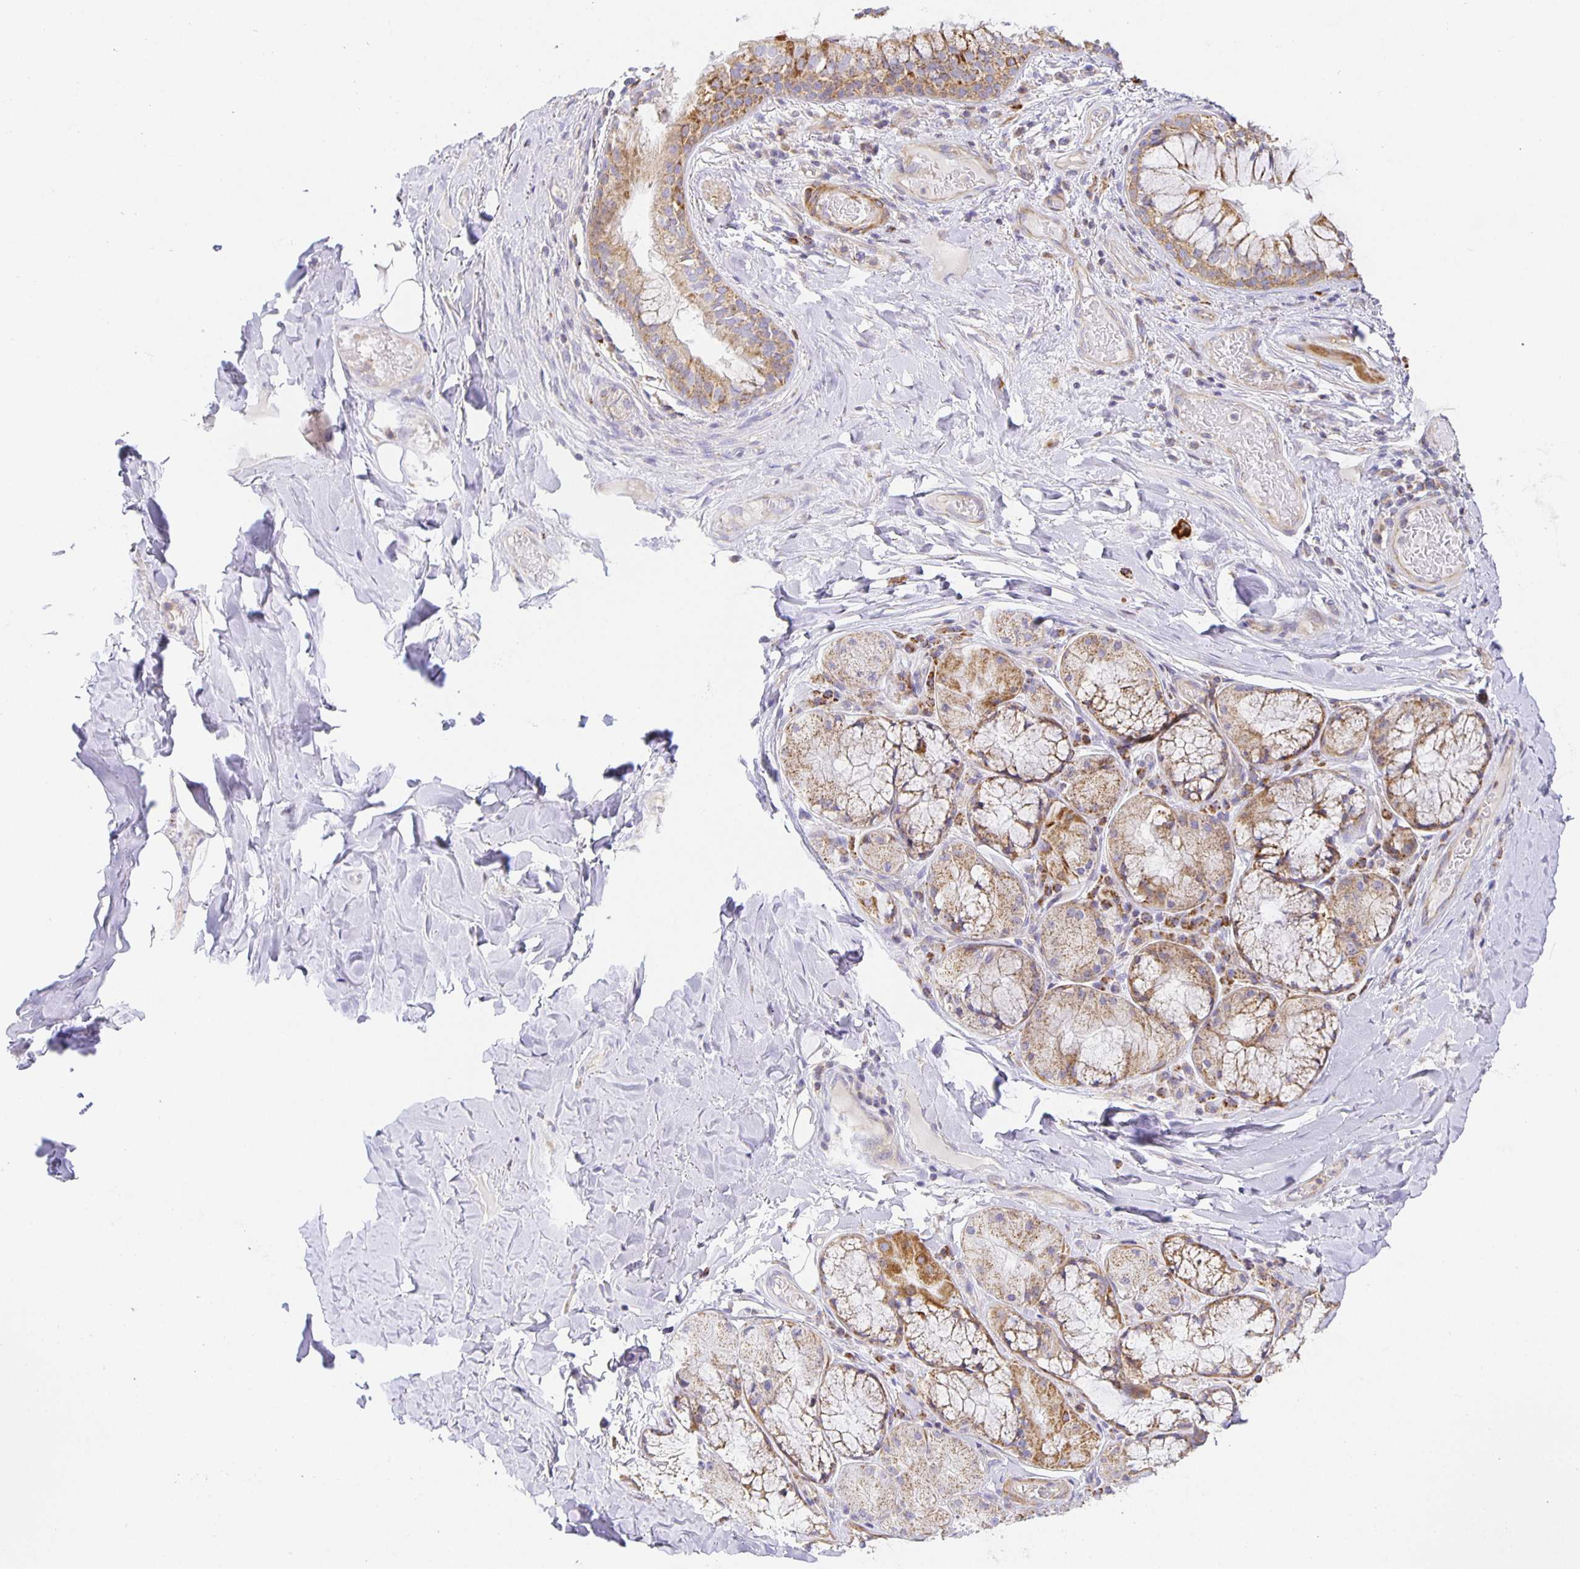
{"staining": {"intensity": "negative", "quantity": "none", "location": "none"}, "tissue": "adipose tissue", "cell_type": "Adipocytes", "image_type": "normal", "snomed": [{"axis": "morphology", "description": "Normal tissue, NOS"}, {"axis": "topography", "description": "Cartilage tissue"}, {"axis": "topography", "description": "Bronchus"}], "caption": "Adipose tissue was stained to show a protein in brown. There is no significant positivity in adipocytes. The staining is performed using DAB (3,3'-diaminobenzidine) brown chromogen with nuclei counter-stained in using hematoxylin.", "gene": "FLRT3", "patient": {"sex": "male", "age": 64}}